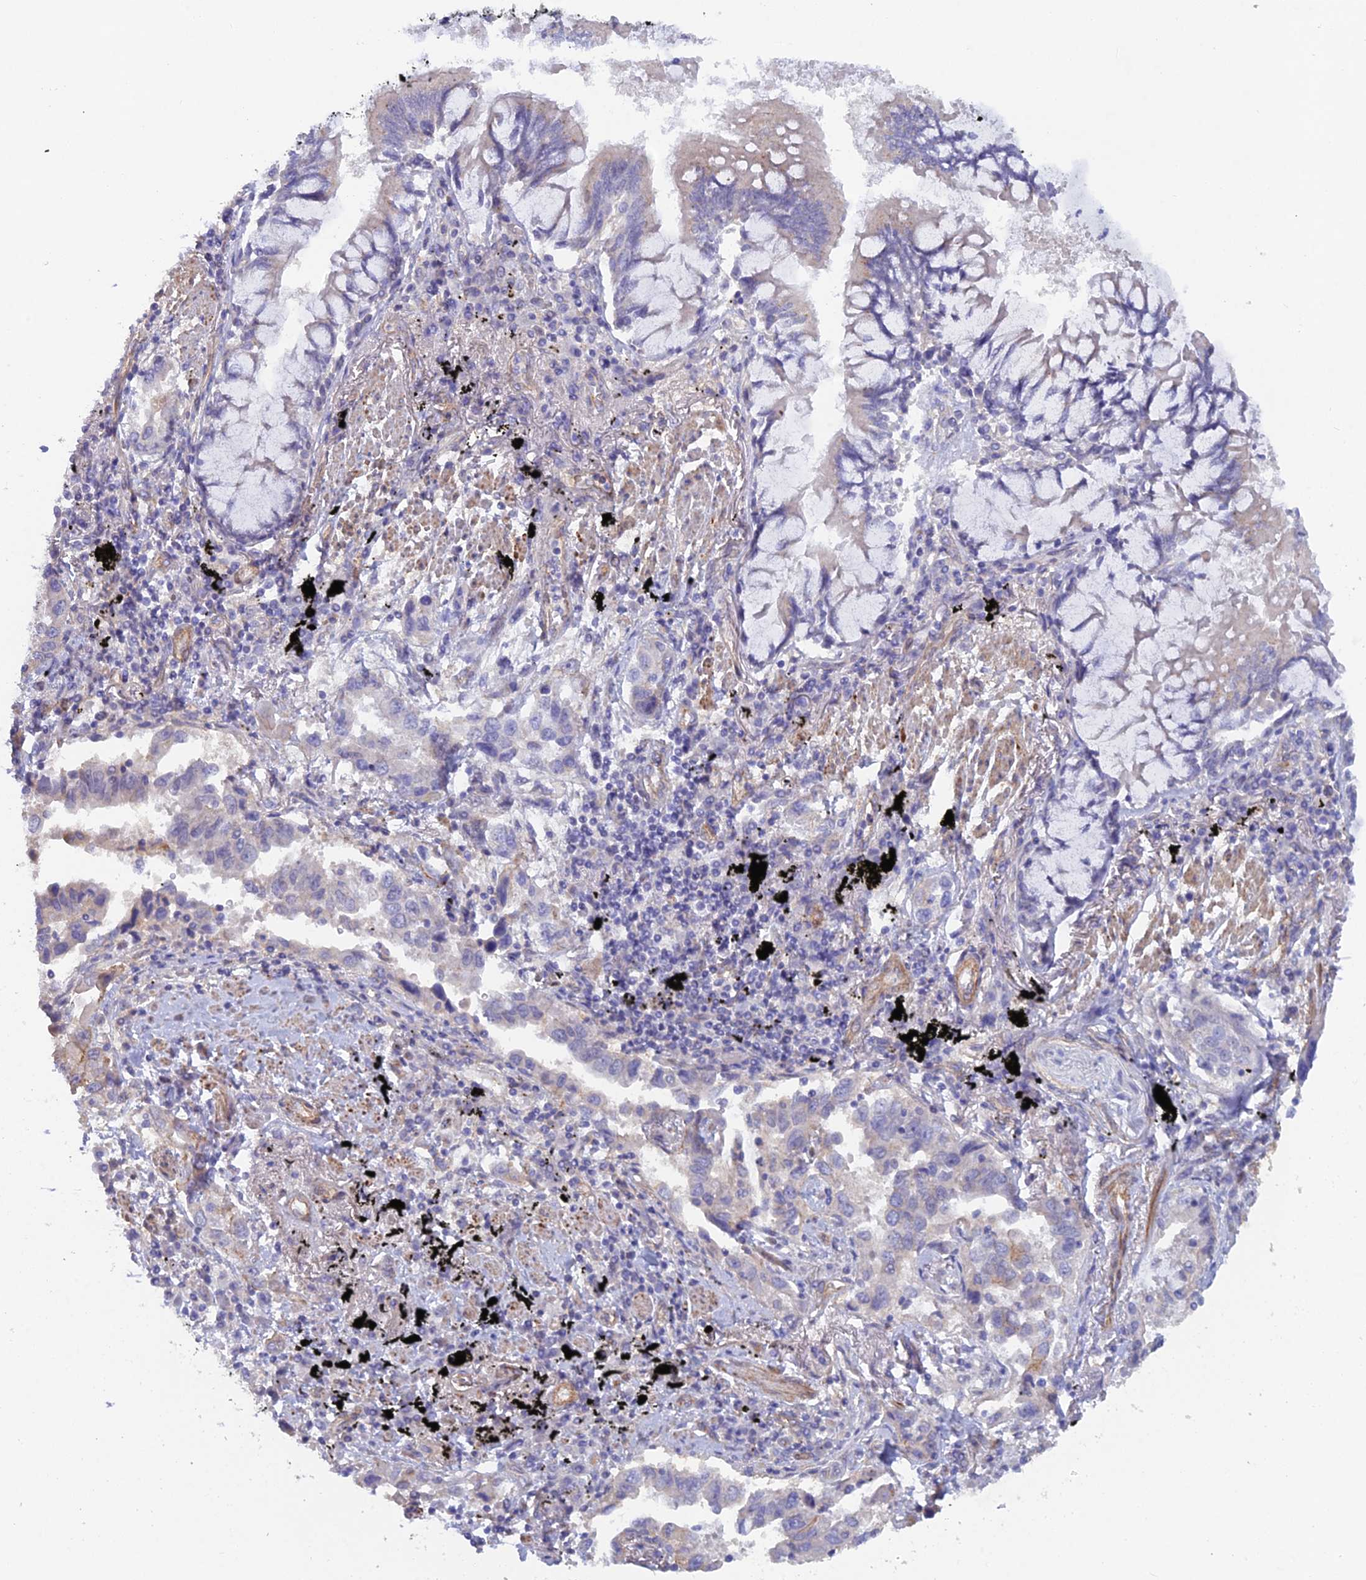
{"staining": {"intensity": "negative", "quantity": "none", "location": "none"}, "tissue": "lung cancer", "cell_type": "Tumor cells", "image_type": "cancer", "snomed": [{"axis": "morphology", "description": "Adenocarcinoma, NOS"}, {"axis": "topography", "description": "Lung"}], "caption": "Protein analysis of lung cancer exhibits no significant positivity in tumor cells. The staining is performed using DAB brown chromogen with nuclei counter-stained in using hematoxylin.", "gene": "FZR1", "patient": {"sex": "male", "age": 67}}